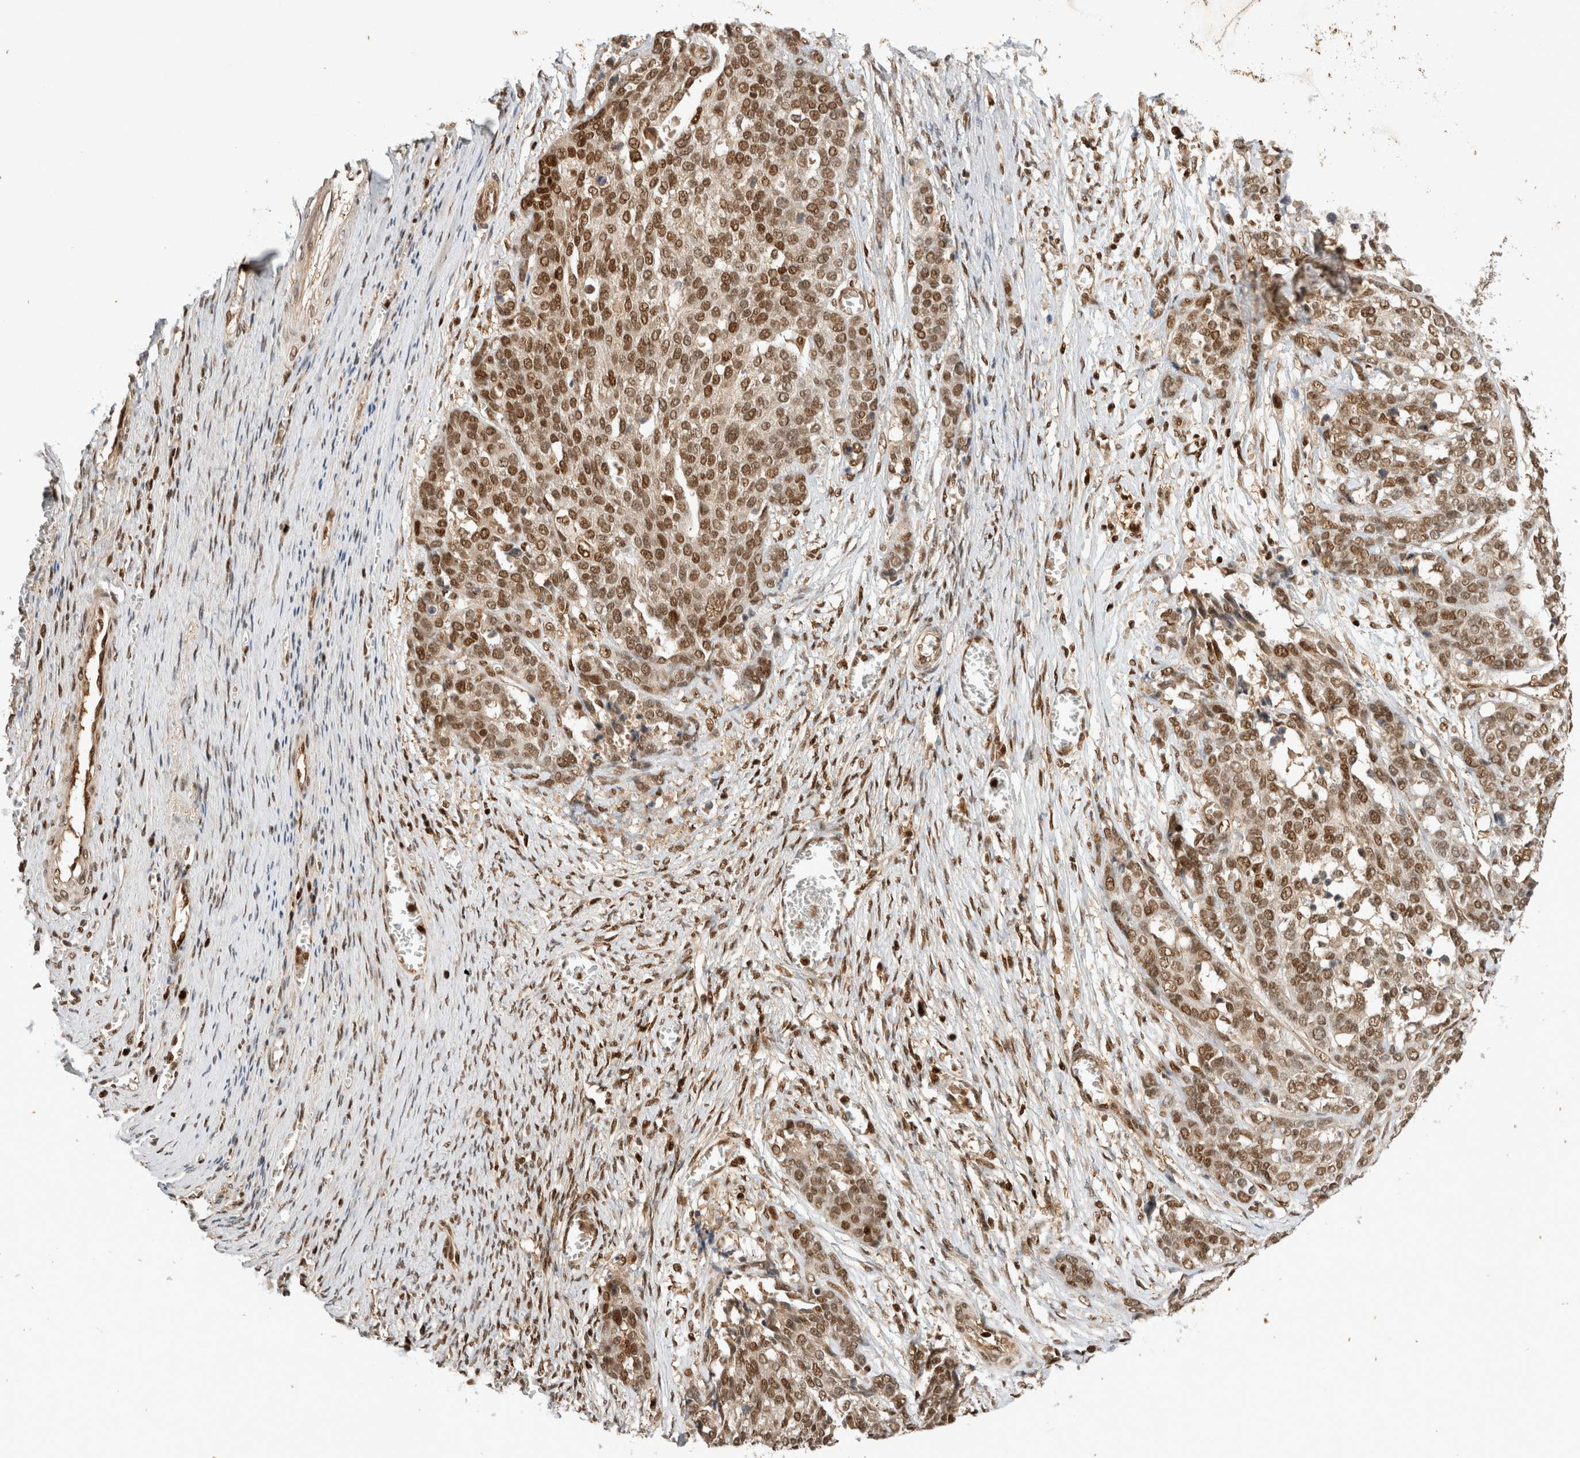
{"staining": {"intensity": "moderate", "quantity": ">75%", "location": "nuclear"}, "tissue": "ovarian cancer", "cell_type": "Tumor cells", "image_type": "cancer", "snomed": [{"axis": "morphology", "description": "Cystadenocarcinoma, serous, NOS"}, {"axis": "topography", "description": "Ovary"}], "caption": "Moderate nuclear staining is present in approximately >75% of tumor cells in ovarian serous cystadenocarcinoma.", "gene": "SNRNP40", "patient": {"sex": "female", "age": 44}}